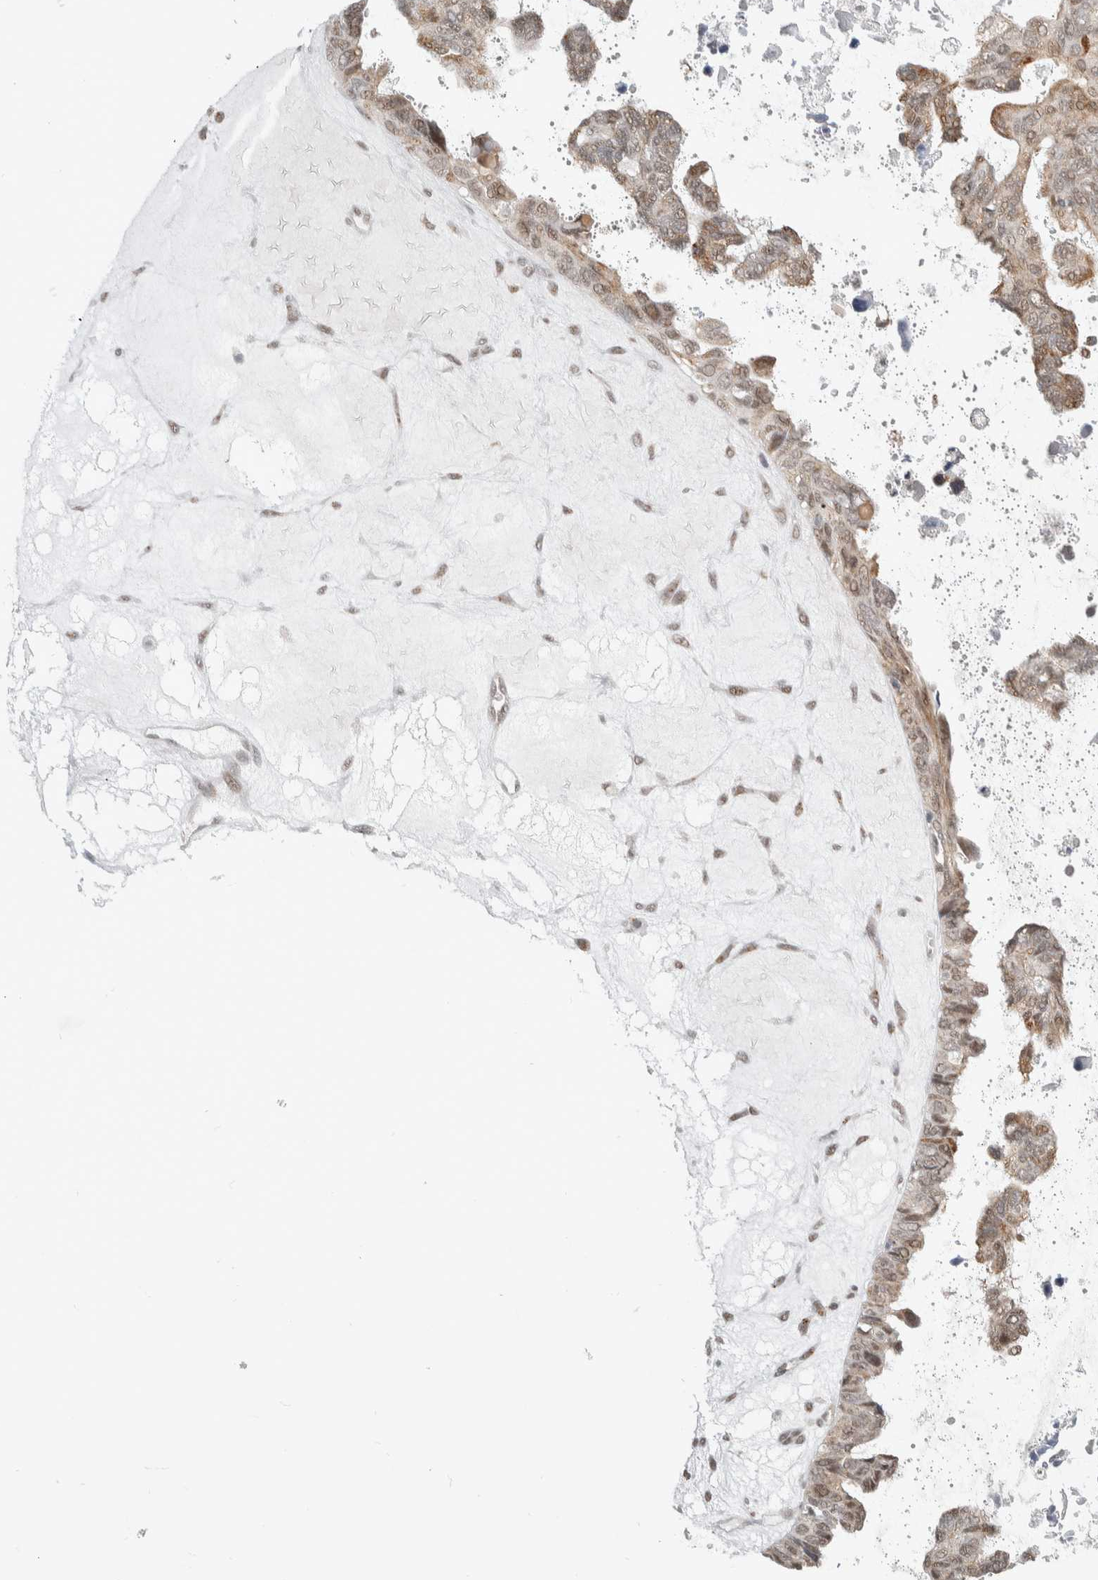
{"staining": {"intensity": "weak", "quantity": "25%-75%", "location": "cytoplasmic/membranous,nuclear"}, "tissue": "ovarian cancer", "cell_type": "Tumor cells", "image_type": "cancer", "snomed": [{"axis": "morphology", "description": "Cystadenocarcinoma, serous, NOS"}, {"axis": "topography", "description": "Ovary"}], "caption": "Immunohistochemical staining of serous cystadenocarcinoma (ovarian) shows low levels of weak cytoplasmic/membranous and nuclear staining in approximately 25%-75% of tumor cells.", "gene": "ZMYND8", "patient": {"sex": "female", "age": 79}}